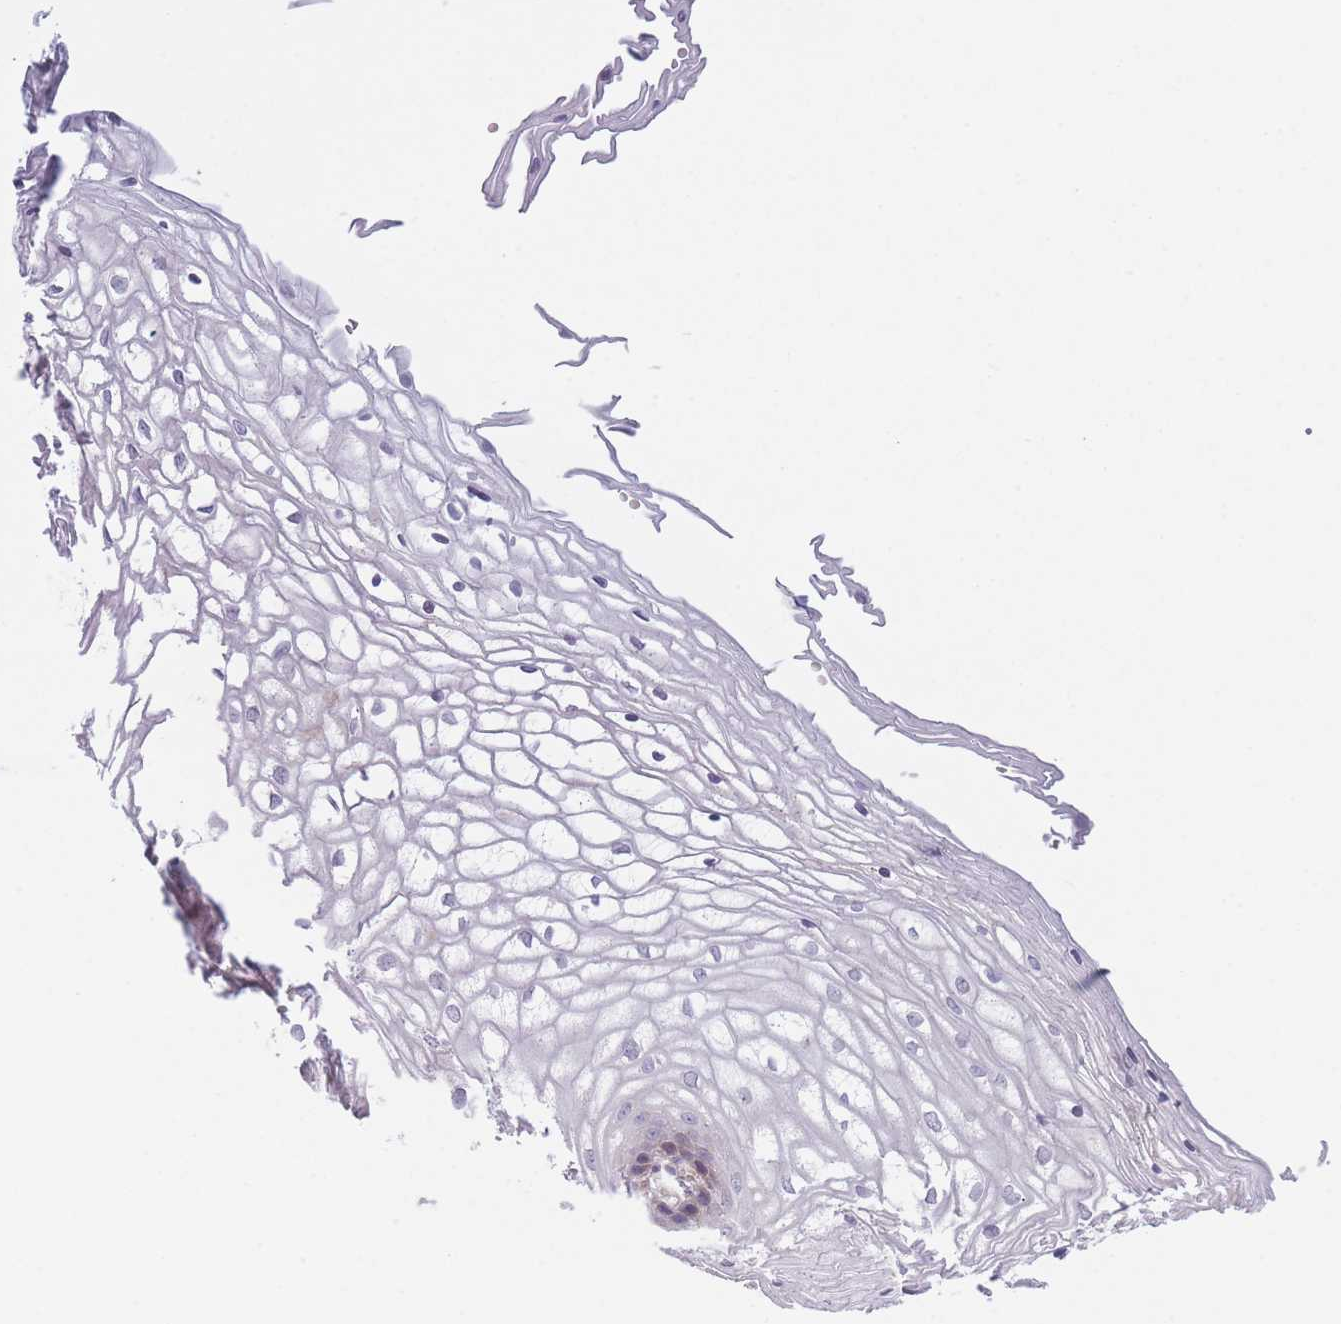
{"staining": {"intensity": "negative", "quantity": "none", "location": "none"}, "tissue": "vagina", "cell_type": "Squamous epithelial cells", "image_type": "normal", "snomed": [{"axis": "morphology", "description": "Normal tissue, NOS"}, {"axis": "topography", "description": "Vagina"}], "caption": "Immunohistochemical staining of normal vagina shows no significant expression in squamous epithelial cells. (DAB (3,3'-diaminobenzidine) IHC visualized using brightfield microscopy, high magnification).", "gene": "SLC7A6", "patient": {"sex": "female", "age": 34}}